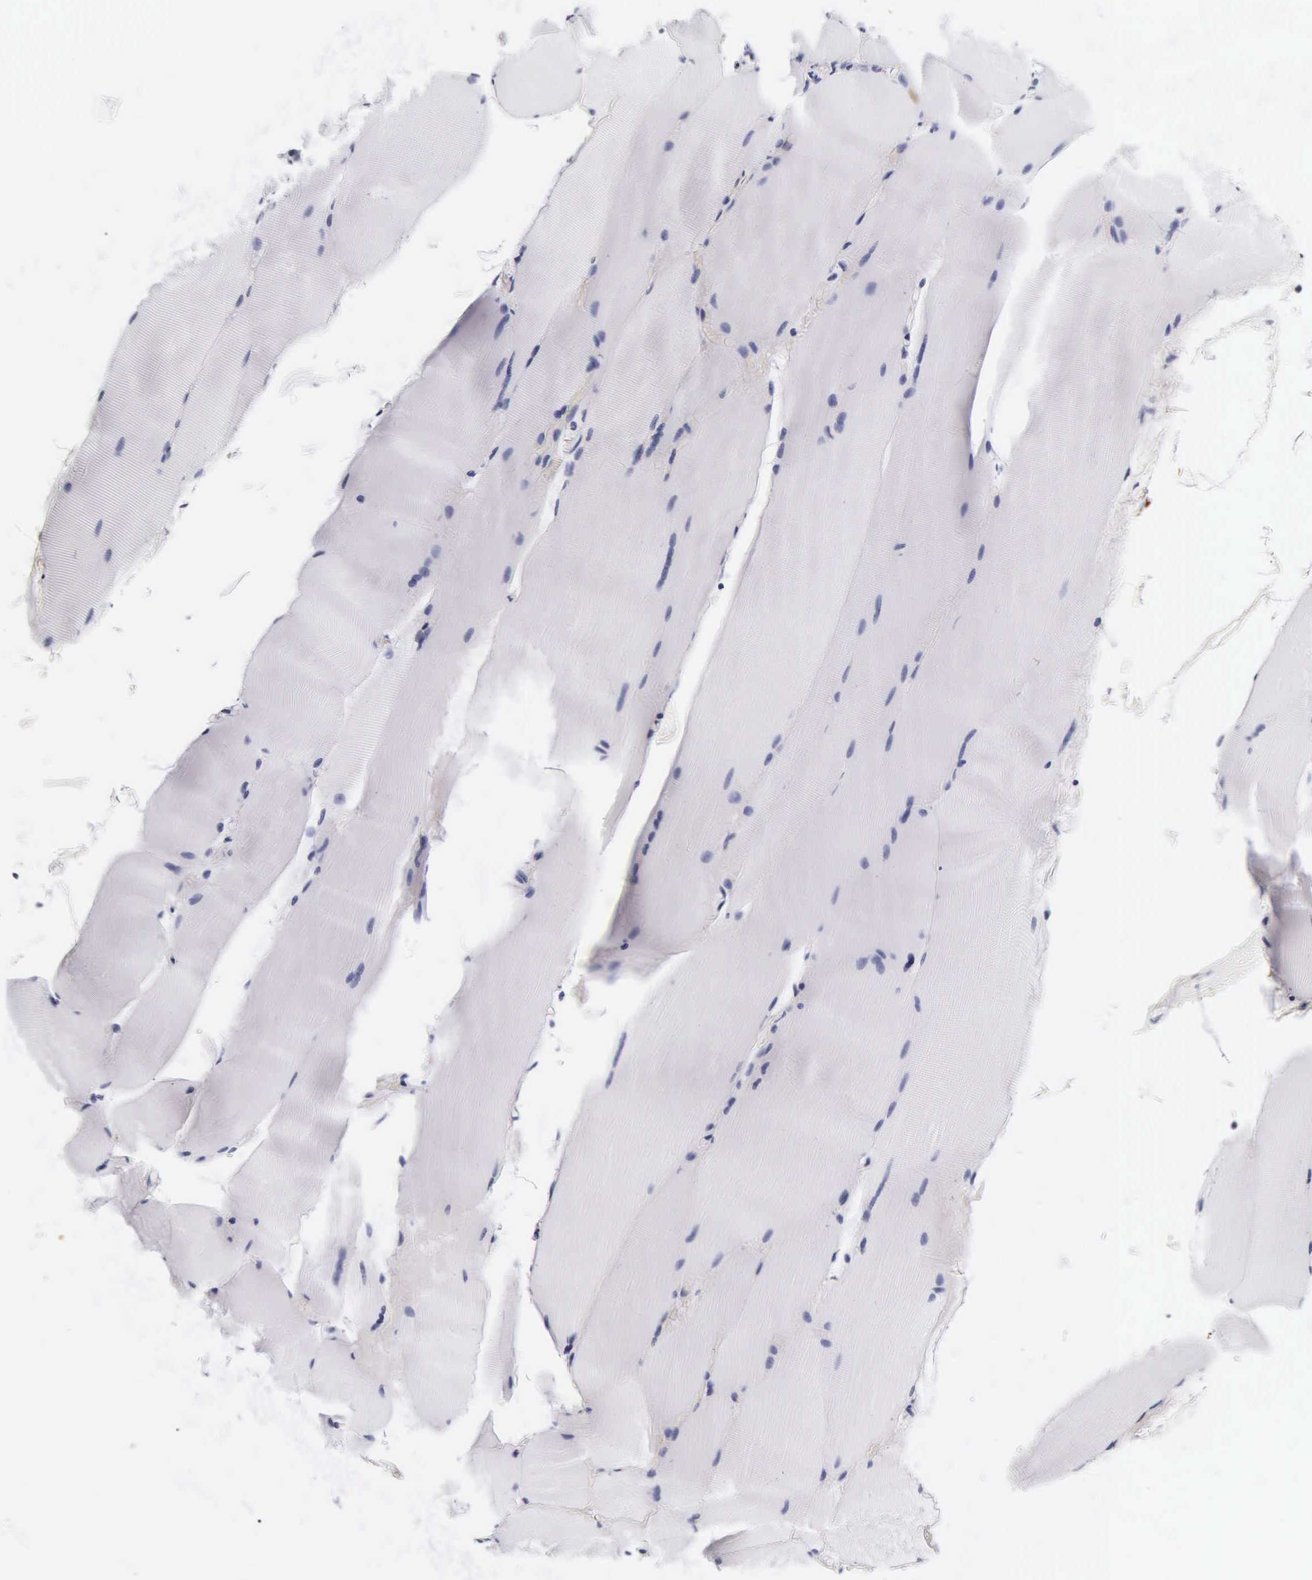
{"staining": {"intensity": "negative", "quantity": "none", "location": "none"}, "tissue": "skeletal muscle", "cell_type": "Myocytes", "image_type": "normal", "snomed": [{"axis": "morphology", "description": "Normal tissue, NOS"}, {"axis": "topography", "description": "Skeletal muscle"}], "caption": "The histopathology image shows no significant staining in myocytes of skeletal muscle.", "gene": "KRT18", "patient": {"sex": "male", "age": 71}}